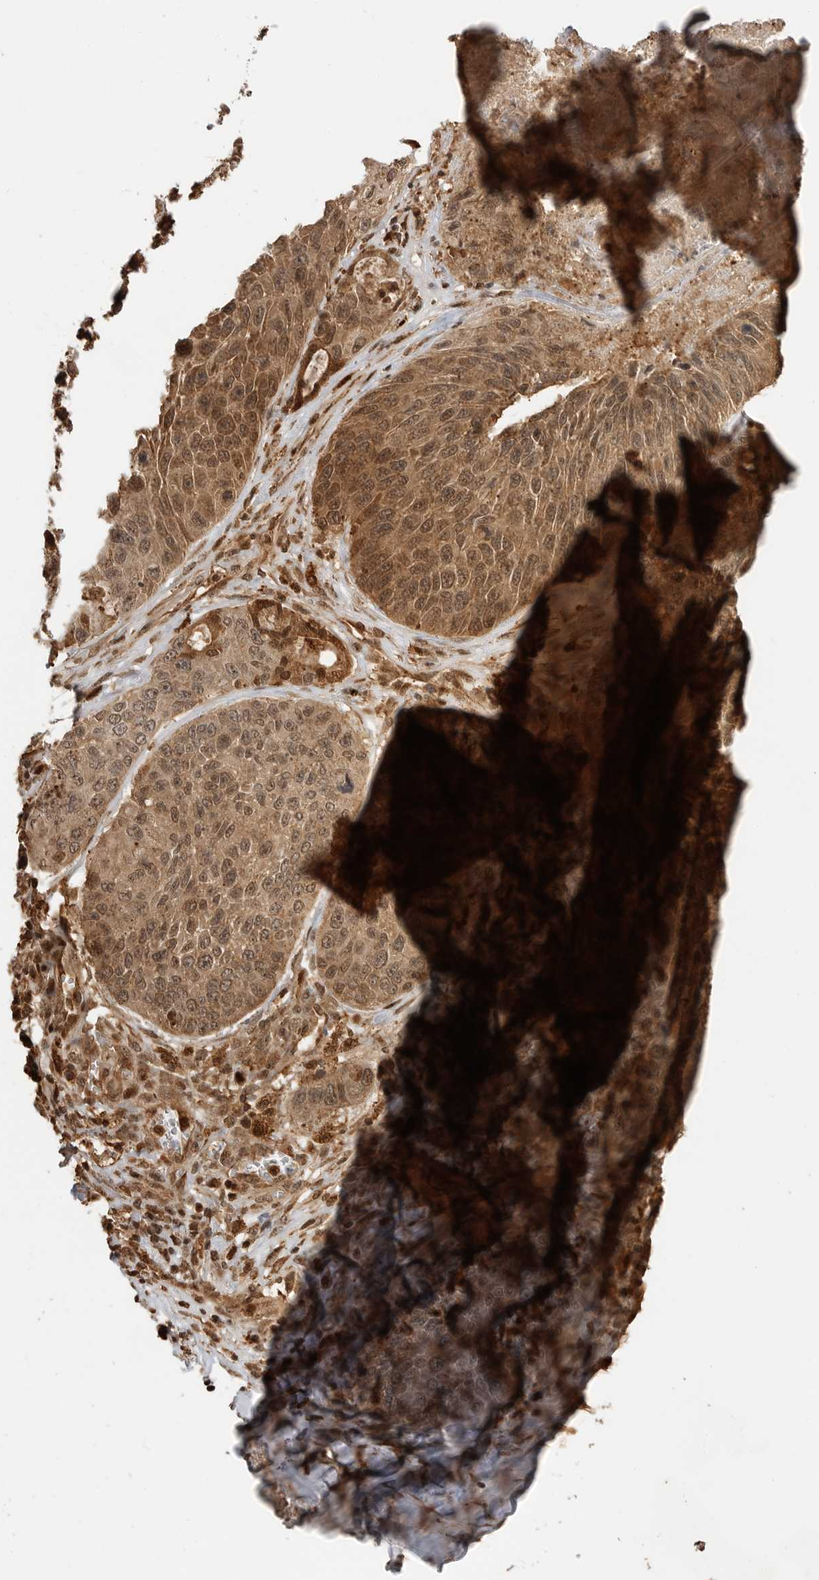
{"staining": {"intensity": "moderate", "quantity": ">75%", "location": "cytoplasmic/membranous,nuclear"}, "tissue": "lung cancer", "cell_type": "Tumor cells", "image_type": "cancer", "snomed": [{"axis": "morphology", "description": "Squamous cell carcinoma, NOS"}, {"axis": "topography", "description": "Lung"}], "caption": "Moderate cytoplasmic/membranous and nuclear positivity is seen in about >75% of tumor cells in lung cancer. Nuclei are stained in blue.", "gene": "BMP2K", "patient": {"sex": "male", "age": 61}}